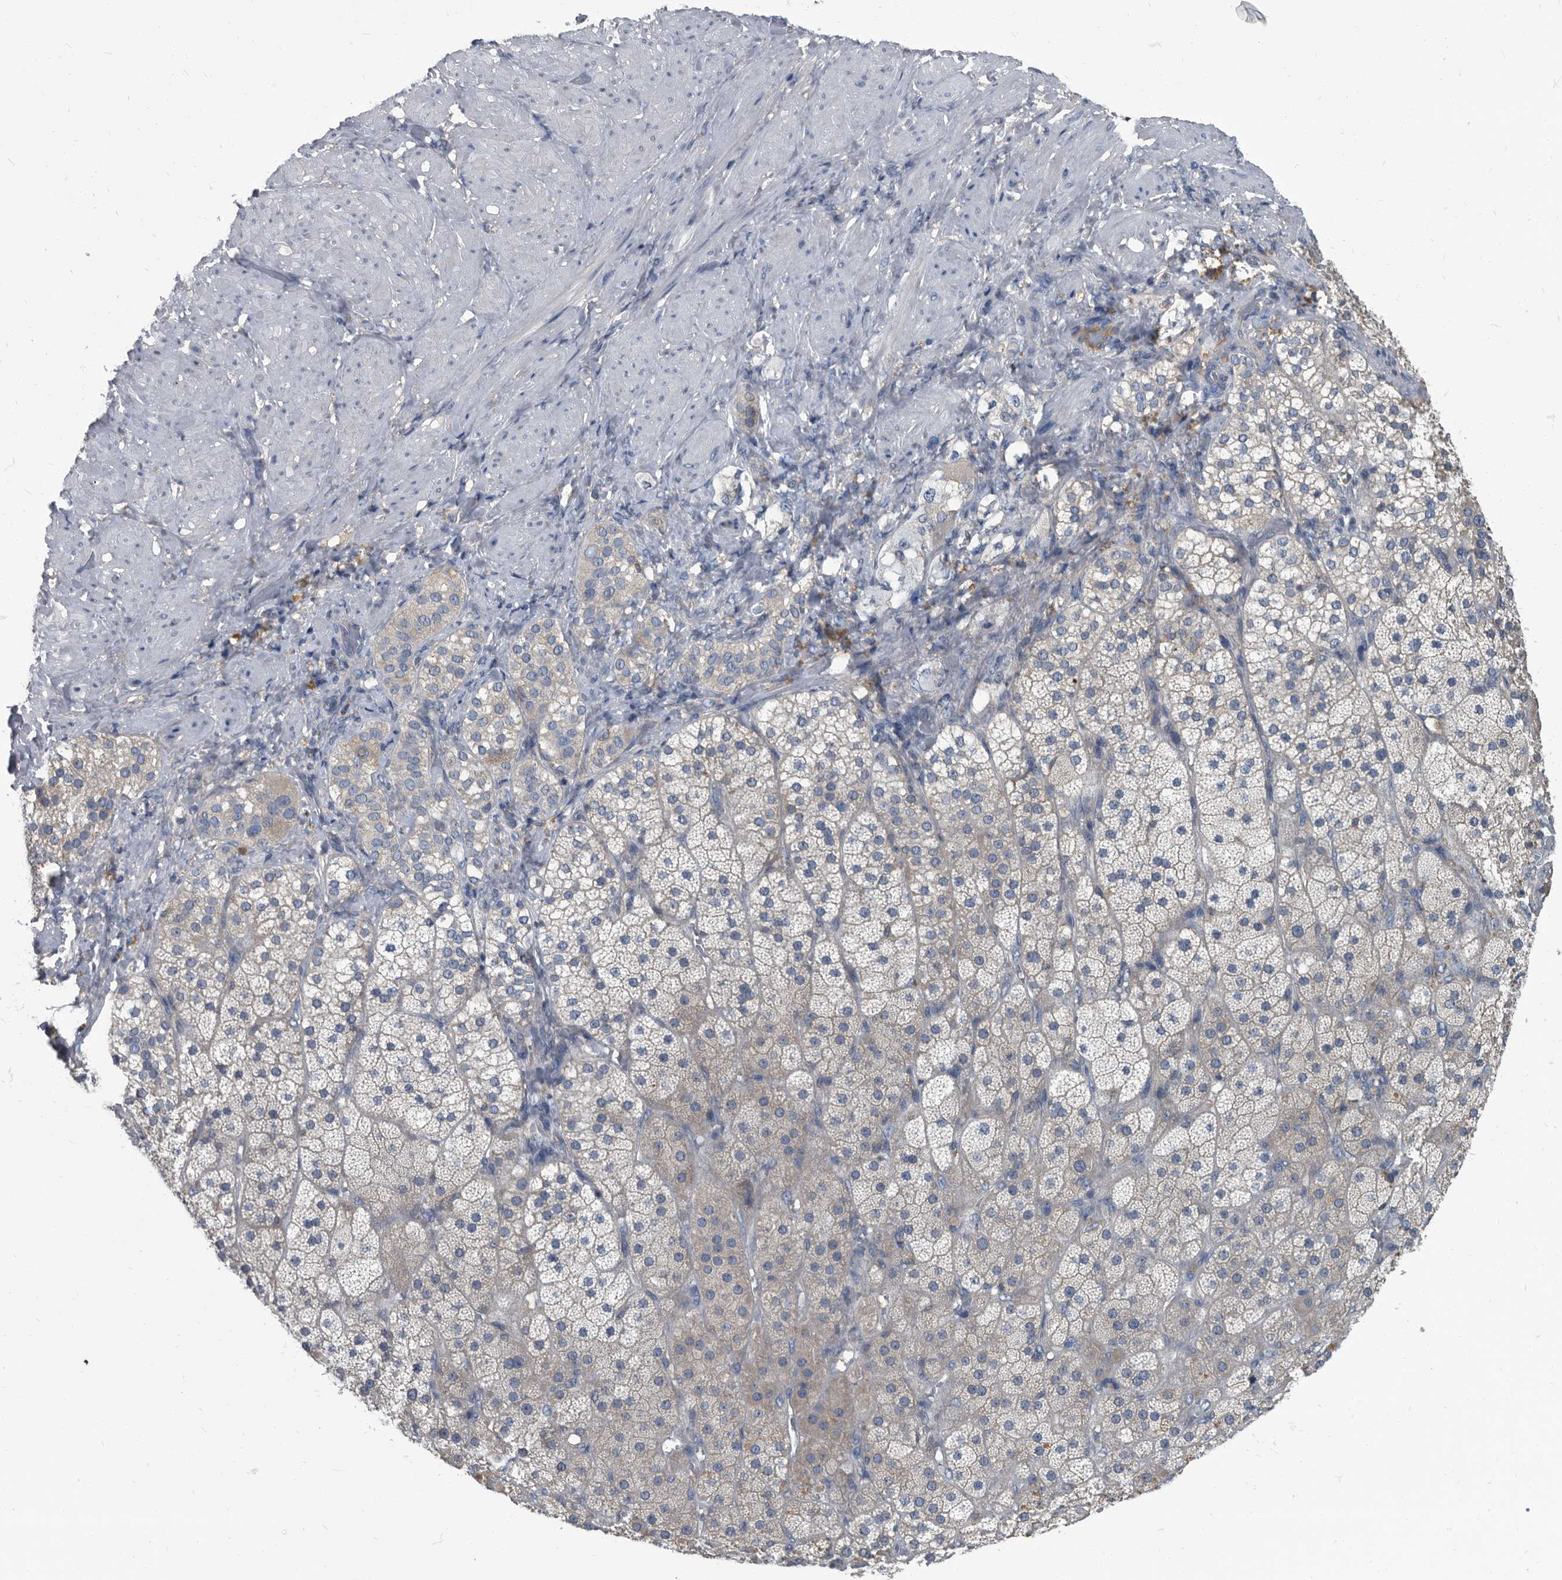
{"staining": {"intensity": "weak", "quantity": "<25%", "location": "cytoplasmic/membranous"}, "tissue": "adrenal gland", "cell_type": "Glandular cells", "image_type": "normal", "snomed": [{"axis": "morphology", "description": "Normal tissue, NOS"}, {"axis": "topography", "description": "Adrenal gland"}], "caption": "Micrograph shows no protein staining in glandular cells of normal adrenal gland.", "gene": "CDV3", "patient": {"sex": "male", "age": 57}}